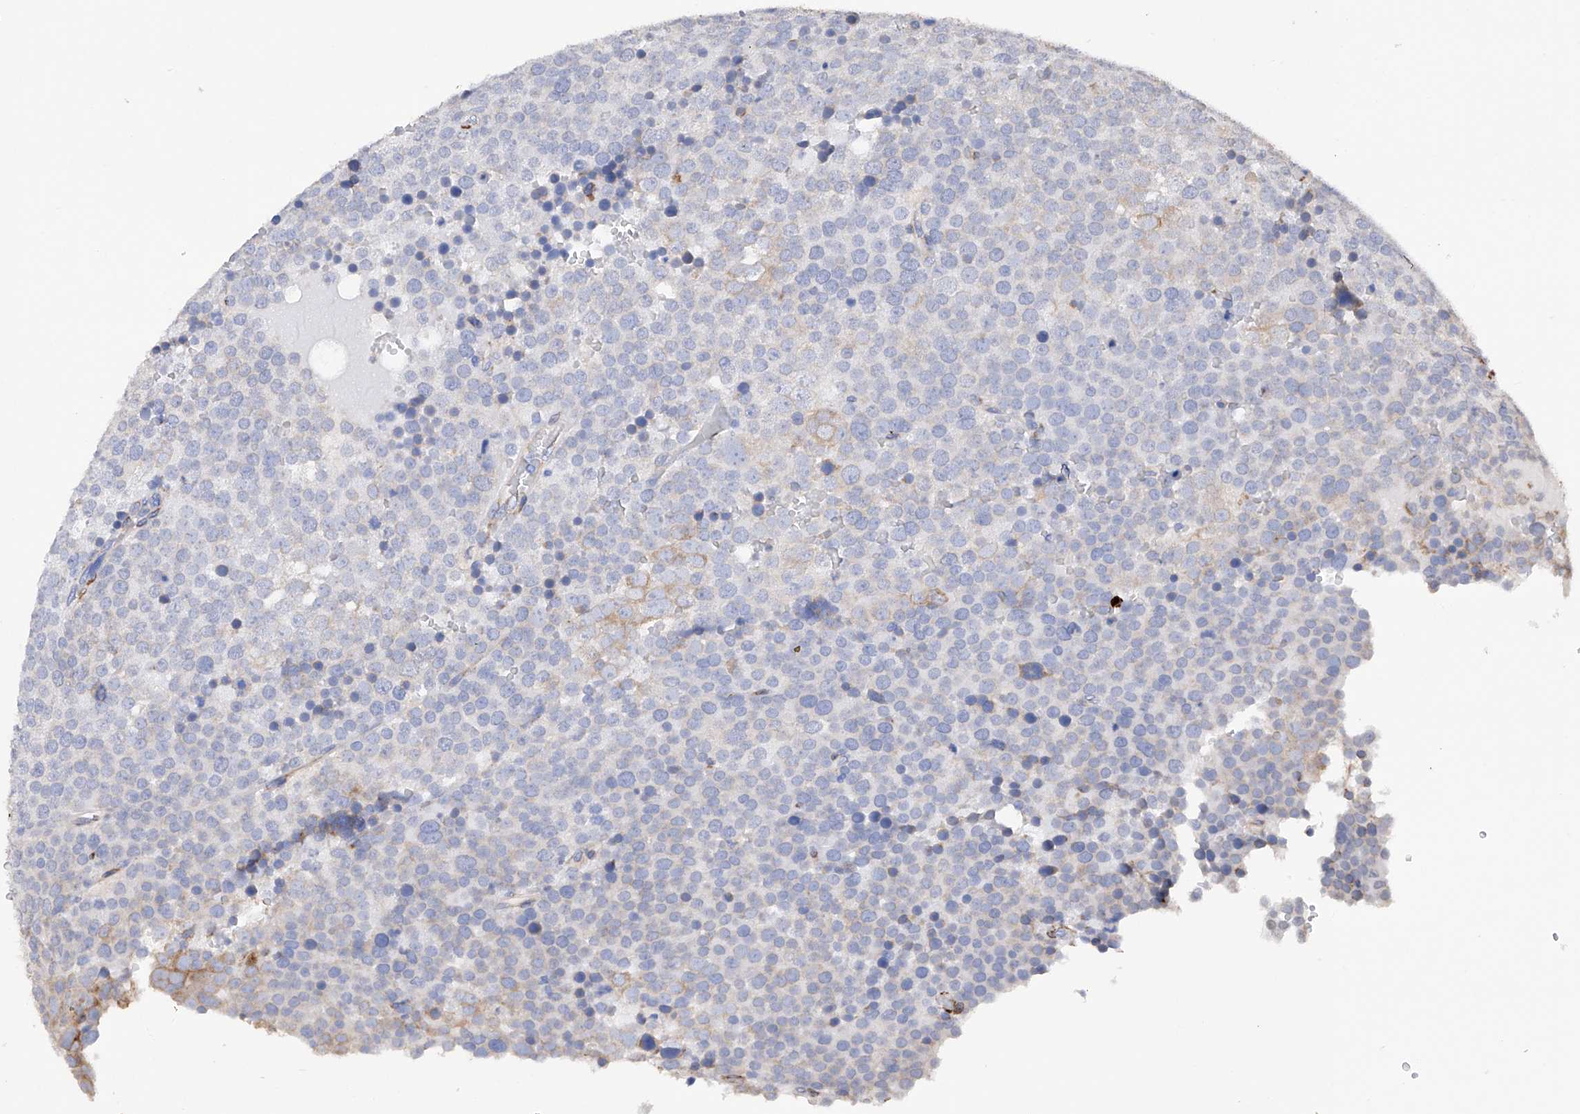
{"staining": {"intensity": "weak", "quantity": "<25%", "location": "cytoplasmic/membranous"}, "tissue": "testis cancer", "cell_type": "Tumor cells", "image_type": "cancer", "snomed": [{"axis": "morphology", "description": "Seminoma, NOS"}, {"axis": "topography", "description": "Testis"}], "caption": "Testis cancer (seminoma) stained for a protein using IHC displays no staining tumor cells.", "gene": "PDIA5", "patient": {"sex": "male", "age": 71}}